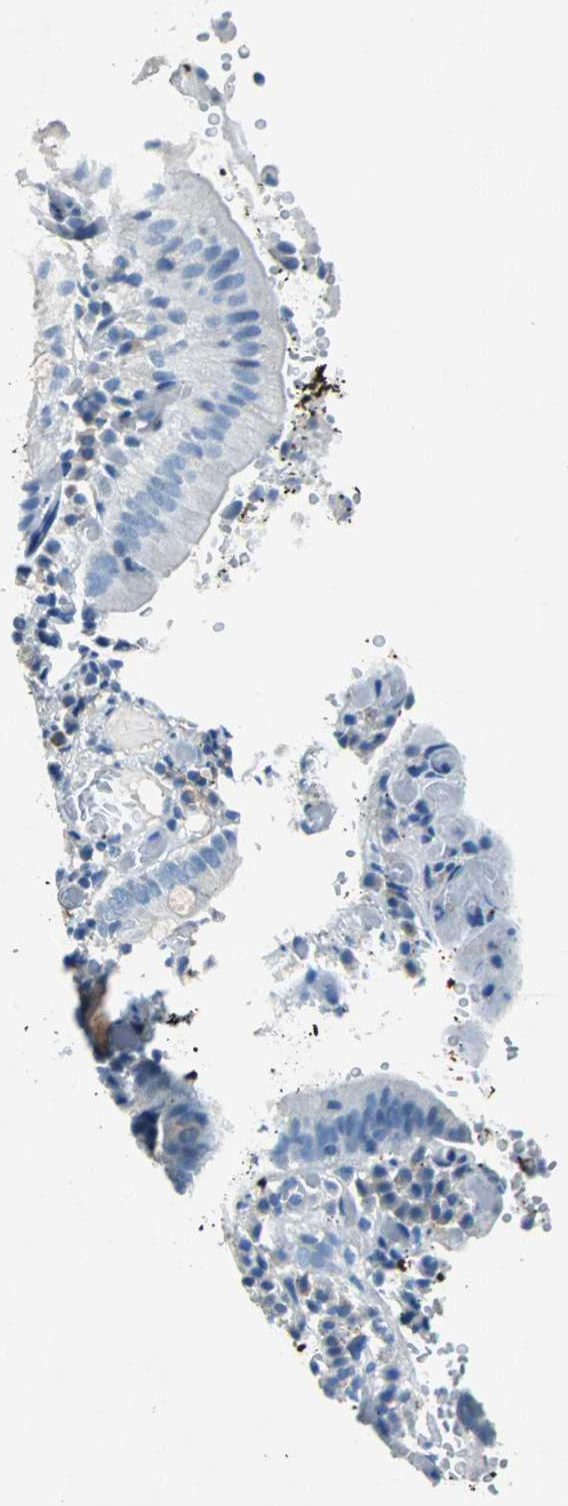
{"staining": {"intensity": "negative", "quantity": "none", "location": "none"}, "tissue": "small intestine", "cell_type": "Glandular cells", "image_type": "normal", "snomed": [{"axis": "morphology", "description": "Normal tissue, NOS"}, {"axis": "topography", "description": "Small intestine"}], "caption": "DAB immunohistochemical staining of normal human small intestine reveals no significant expression in glandular cells. (DAB (3,3'-diaminobenzidine) immunohistochemistry with hematoxylin counter stain).", "gene": "RPS13", "patient": {"sex": "male", "age": 71}}